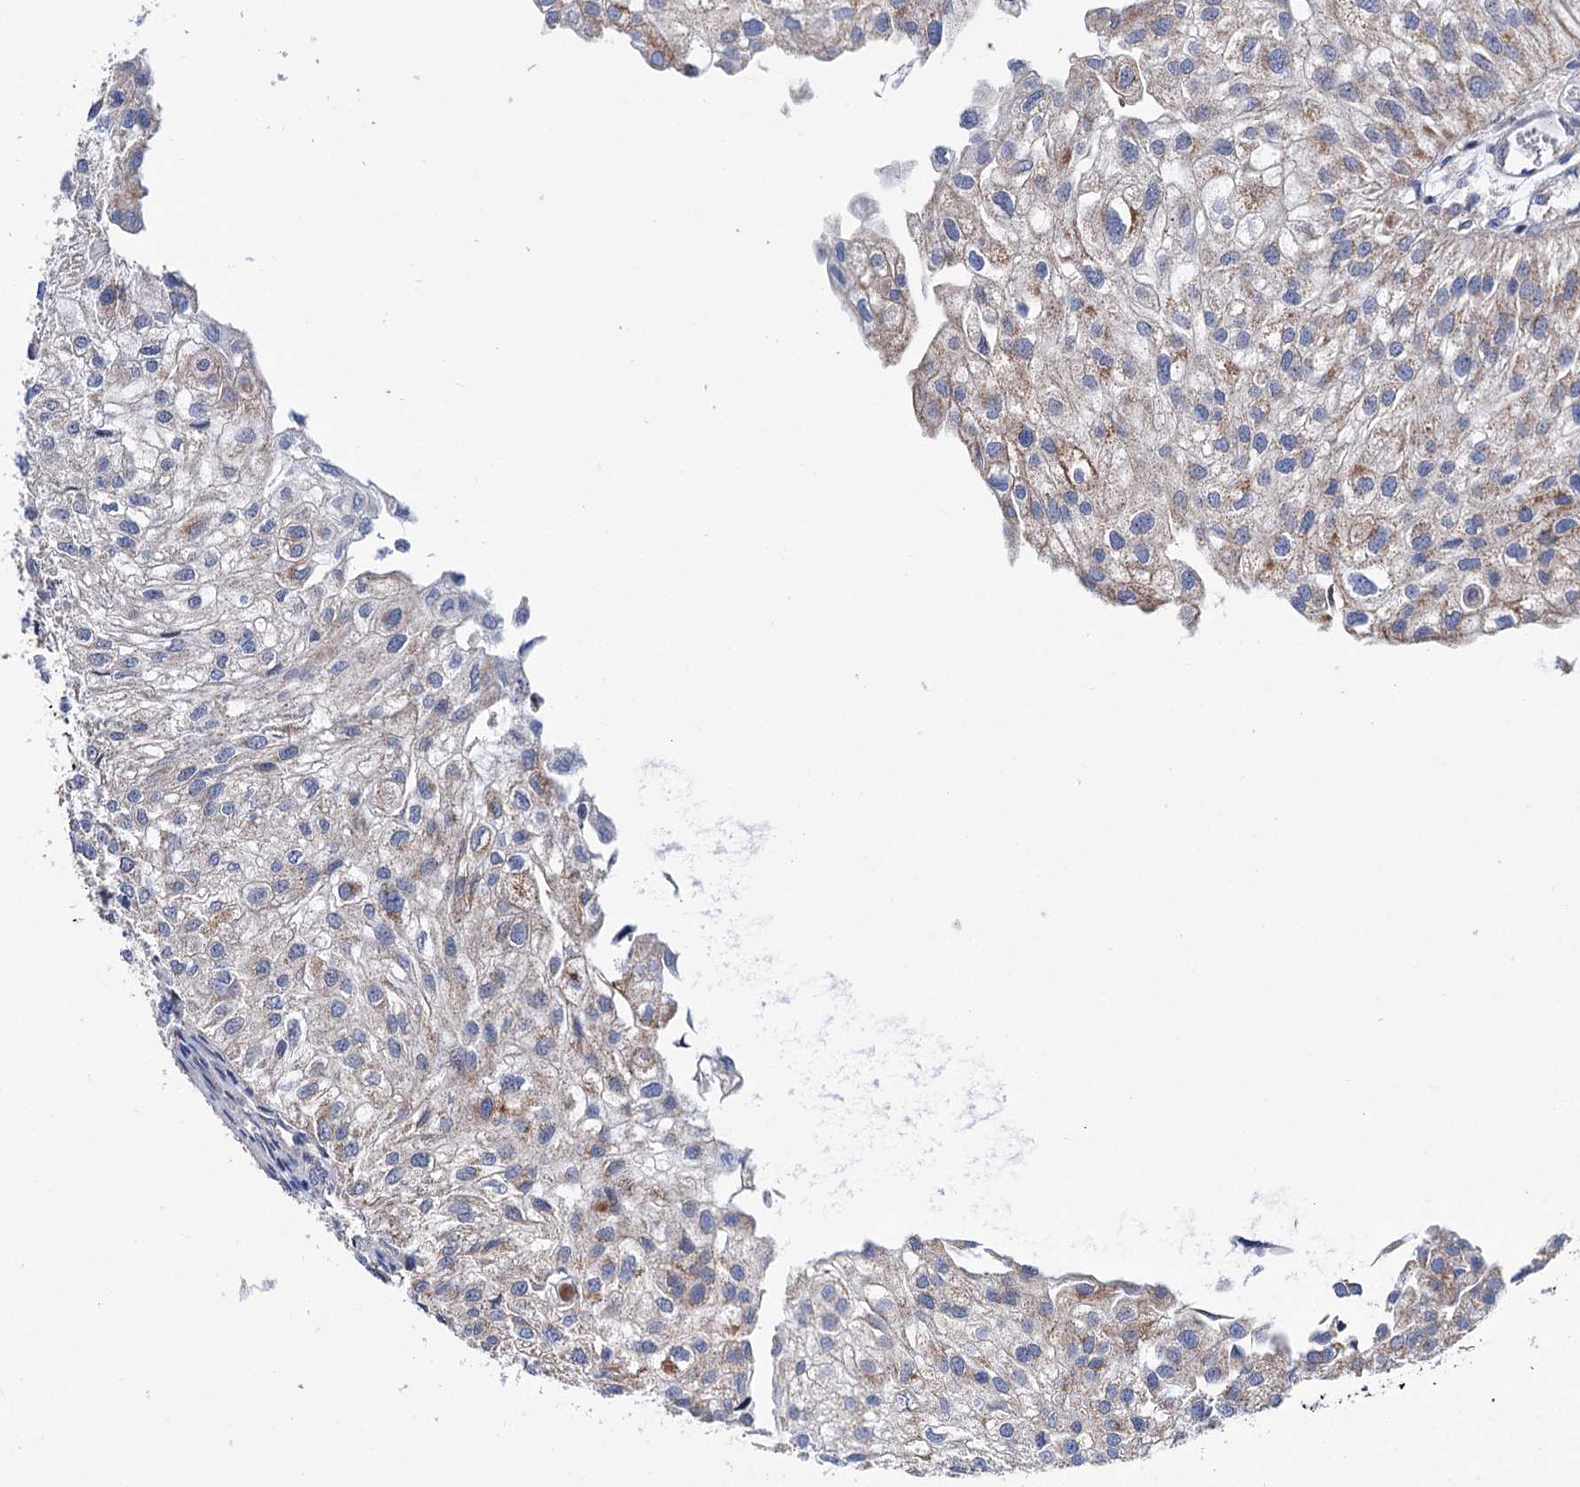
{"staining": {"intensity": "moderate", "quantity": "25%-75%", "location": "cytoplasmic/membranous"}, "tissue": "urothelial cancer", "cell_type": "Tumor cells", "image_type": "cancer", "snomed": [{"axis": "morphology", "description": "Urothelial carcinoma, Low grade"}, {"axis": "topography", "description": "Urinary bladder"}], "caption": "Tumor cells demonstrate medium levels of moderate cytoplasmic/membranous positivity in about 25%-75% of cells in human urothelial cancer. Using DAB (brown) and hematoxylin (blue) stains, captured at high magnification using brightfield microscopy.", "gene": "SUCLA2", "patient": {"sex": "female", "age": 89}}